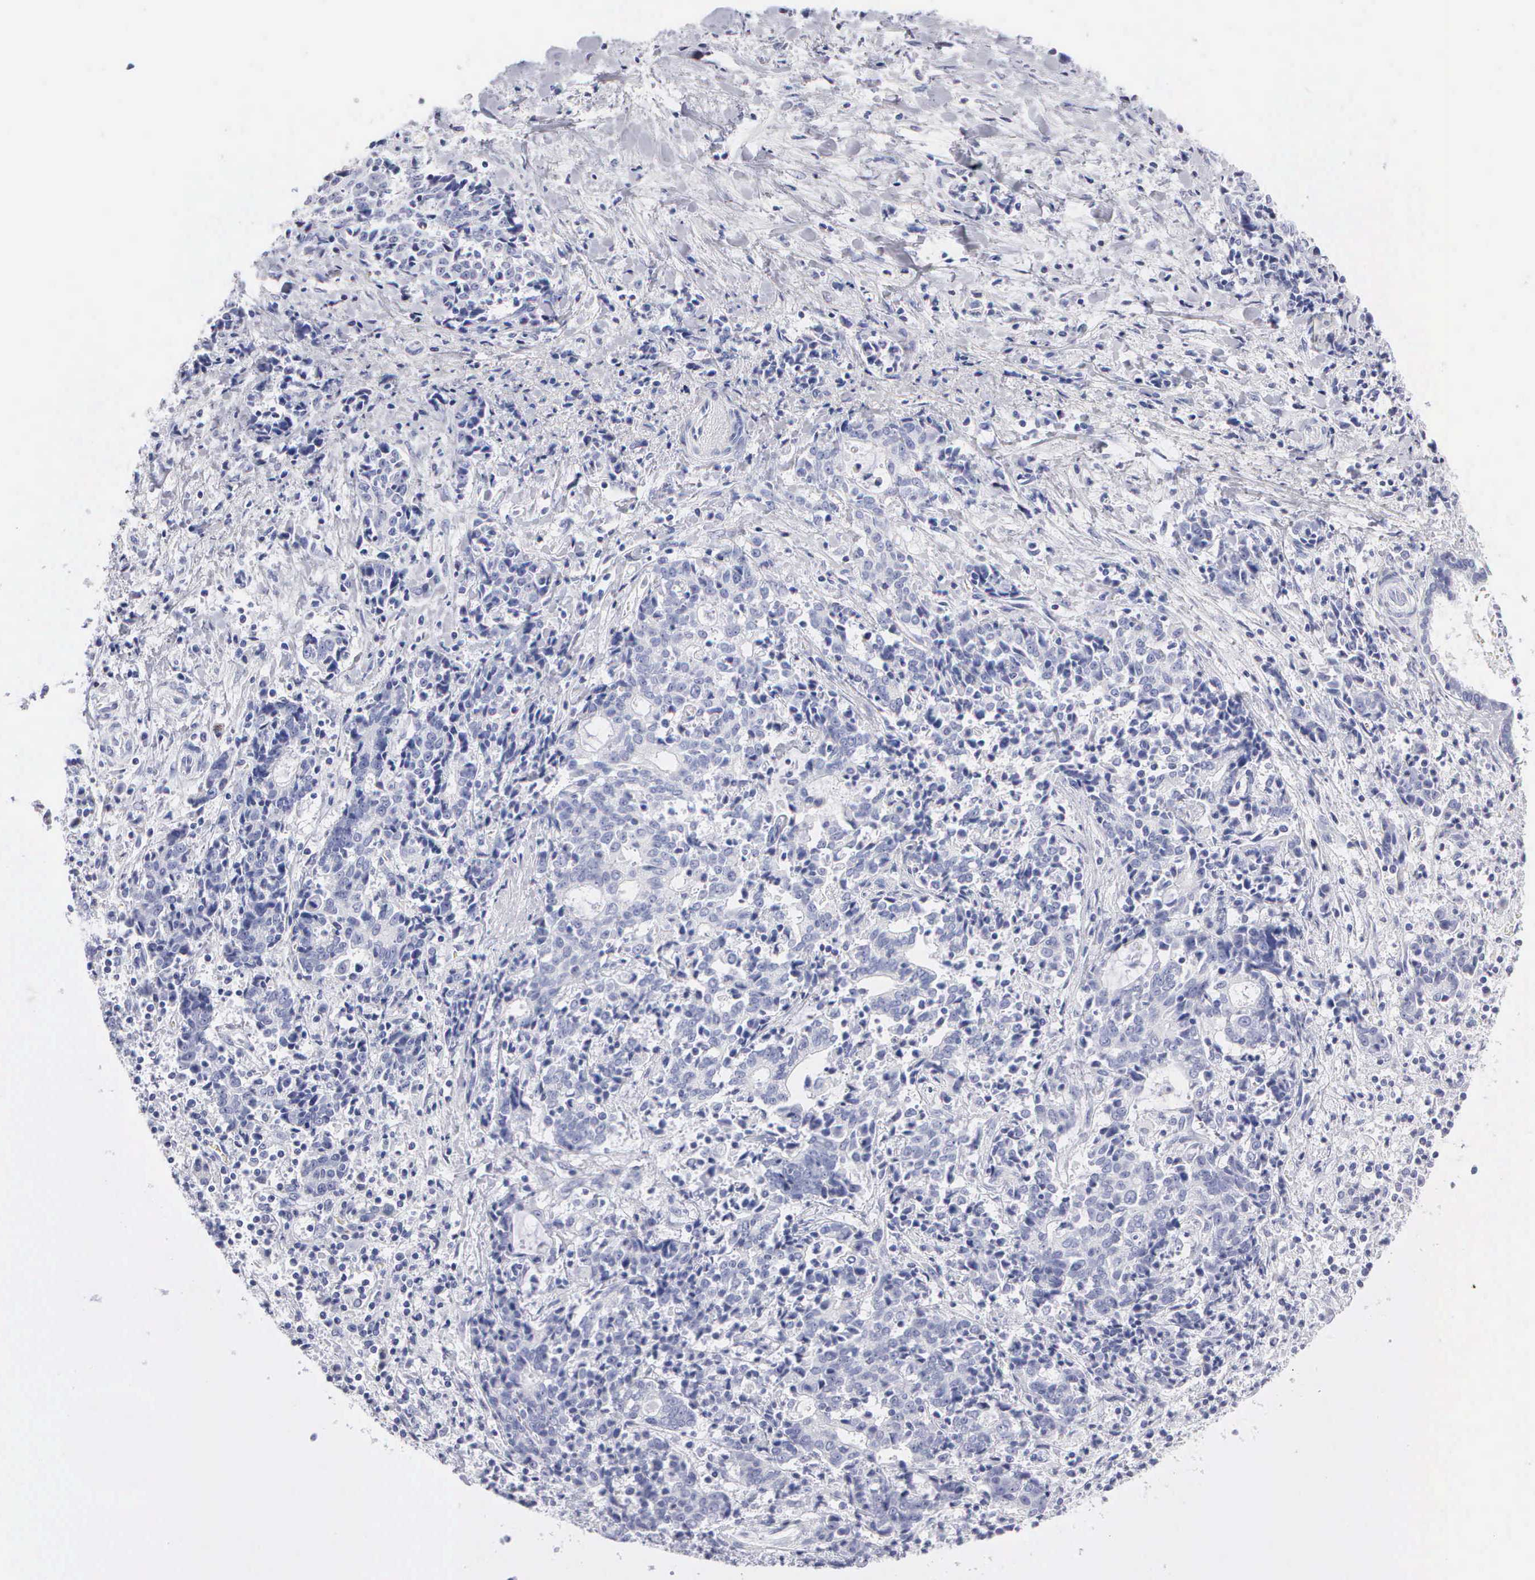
{"staining": {"intensity": "negative", "quantity": "none", "location": "none"}, "tissue": "liver cancer", "cell_type": "Tumor cells", "image_type": "cancer", "snomed": [{"axis": "morphology", "description": "Cholangiocarcinoma"}, {"axis": "topography", "description": "Liver"}], "caption": "DAB immunohistochemical staining of human cholangiocarcinoma (liver) demonstrates no significant staining in tumor cells.", "gene": "CYP19A1", "patient": {"sex": "male", "age": 57}}